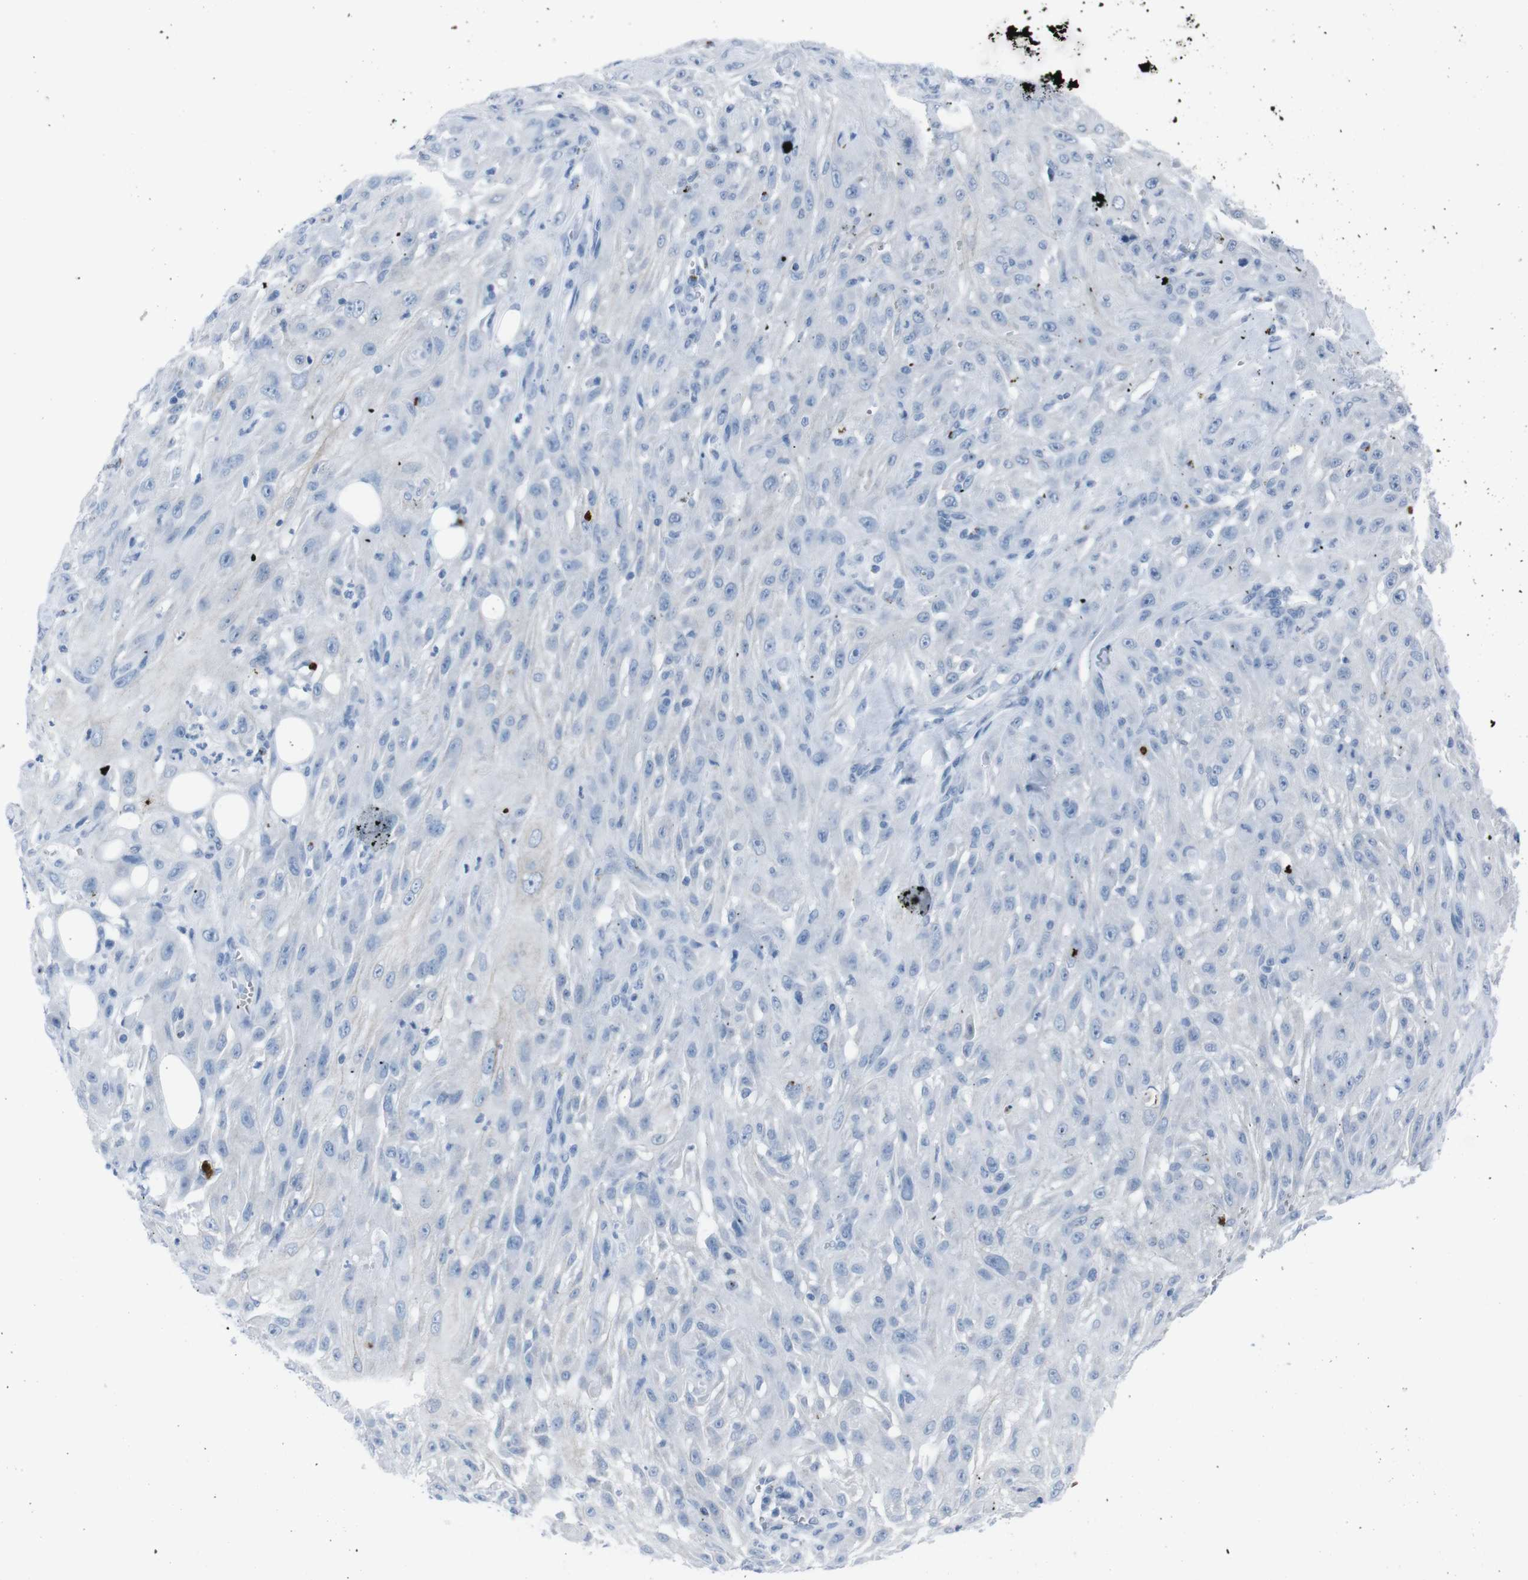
{"staining": {"intensity": "negative", "quantity": "none", "location": "none"}, "tissue": "skin cancer", "cell_type": "Tumor cells", "image_type": "cancer", "snomed": [{"axis": "morphology", "description": "Squamous cell carcinoma, NOS"}, {"axis": "topography", "description": "Skin"}], "caption": "Immunohistochemical staining of human squamous cell carcinoma (skin) exhibits no significant positivity in tumor cells. (Brightfield microscopy of DAB (3,3'-diaminobenzidine) immunohistochemistry at high magnification).", "gene": "ST6GAL1", "patient": {"sex": "male", "age": 75}}